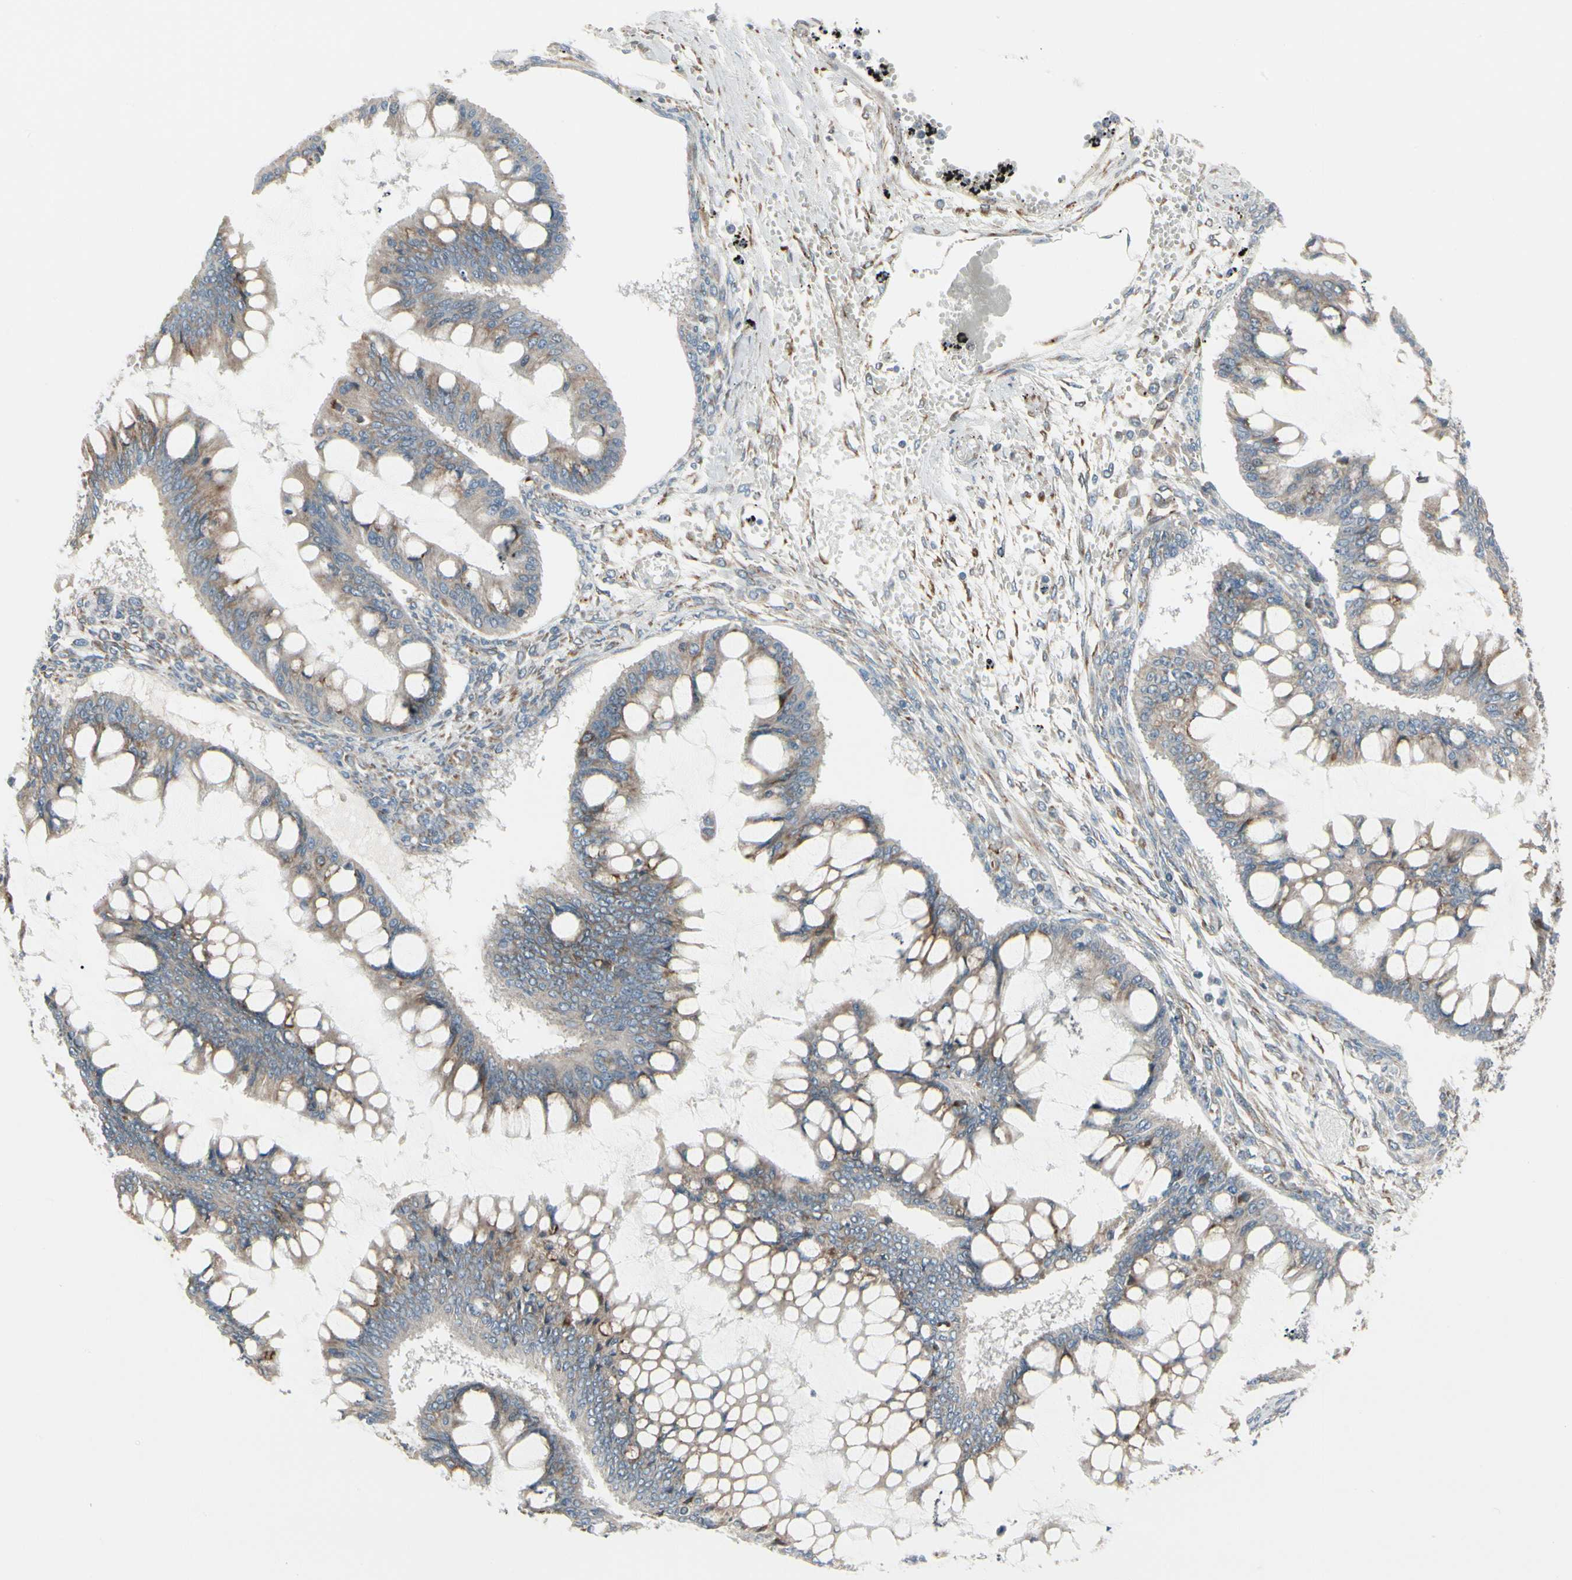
{"staining": {"intensity": "weak", "quantity": ">75%", "location": "cytoplasmic/membranous"}, "tissue": "ovarian cancer", "cell_type": "Tumor cells", "image_type": "cancer", "snomed": [{"axis": "morphology", "description": "Cystadenocarcinoma, mucinous, NOS"}, {"axis": "topography", "description": "Ovary"}], "caption": "Ovarian mucinous cystadenocarcinoma tissue demonstrates weak cytoplasmic/membranous positivity in about >75% of tumor cells The protein of interest is shown in brown color, while the nuclei are stained blue.", "gene": "FNDC3A", "patient": {"sex": "female", "age": 73}}